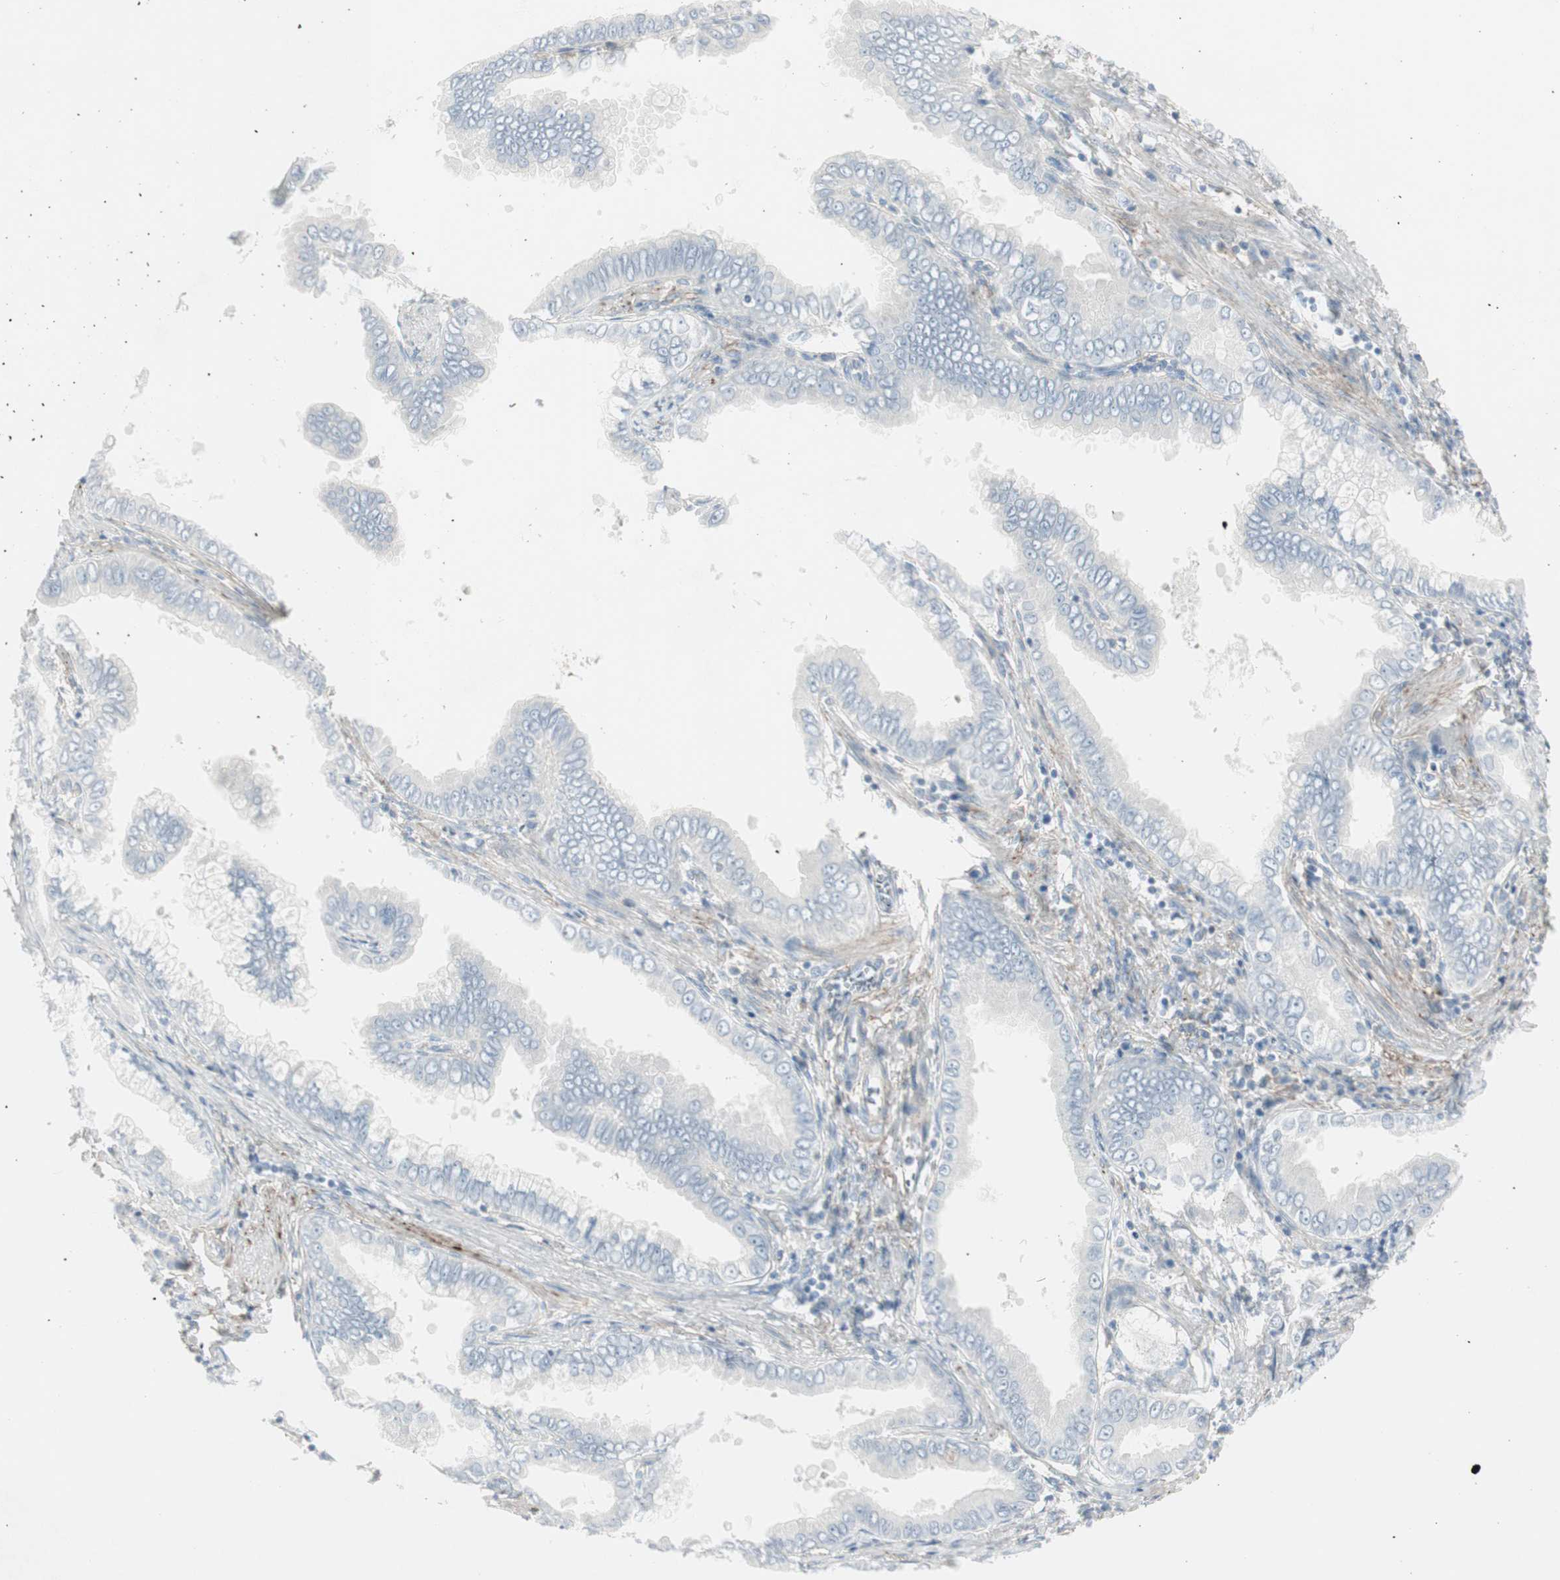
{"staining": {"intensity": "negative", "quantity": "none", "location": "none"}, "tissue": "pancreatic cancer", "cell_type": "Tumor cells", "image_type": "cancer", "snomed": [{"axis": "morphology", "description": "Normal tissue, NOS"}, {"axis": "topography", "description": "Lymph node"}], "caption": "This is an IHC photomicrograph of human pancreatic cancer. There is no positivity in tumor cells.", "gene": "CACNA2D1", "patient": {"sex": "male", "age": 50}}